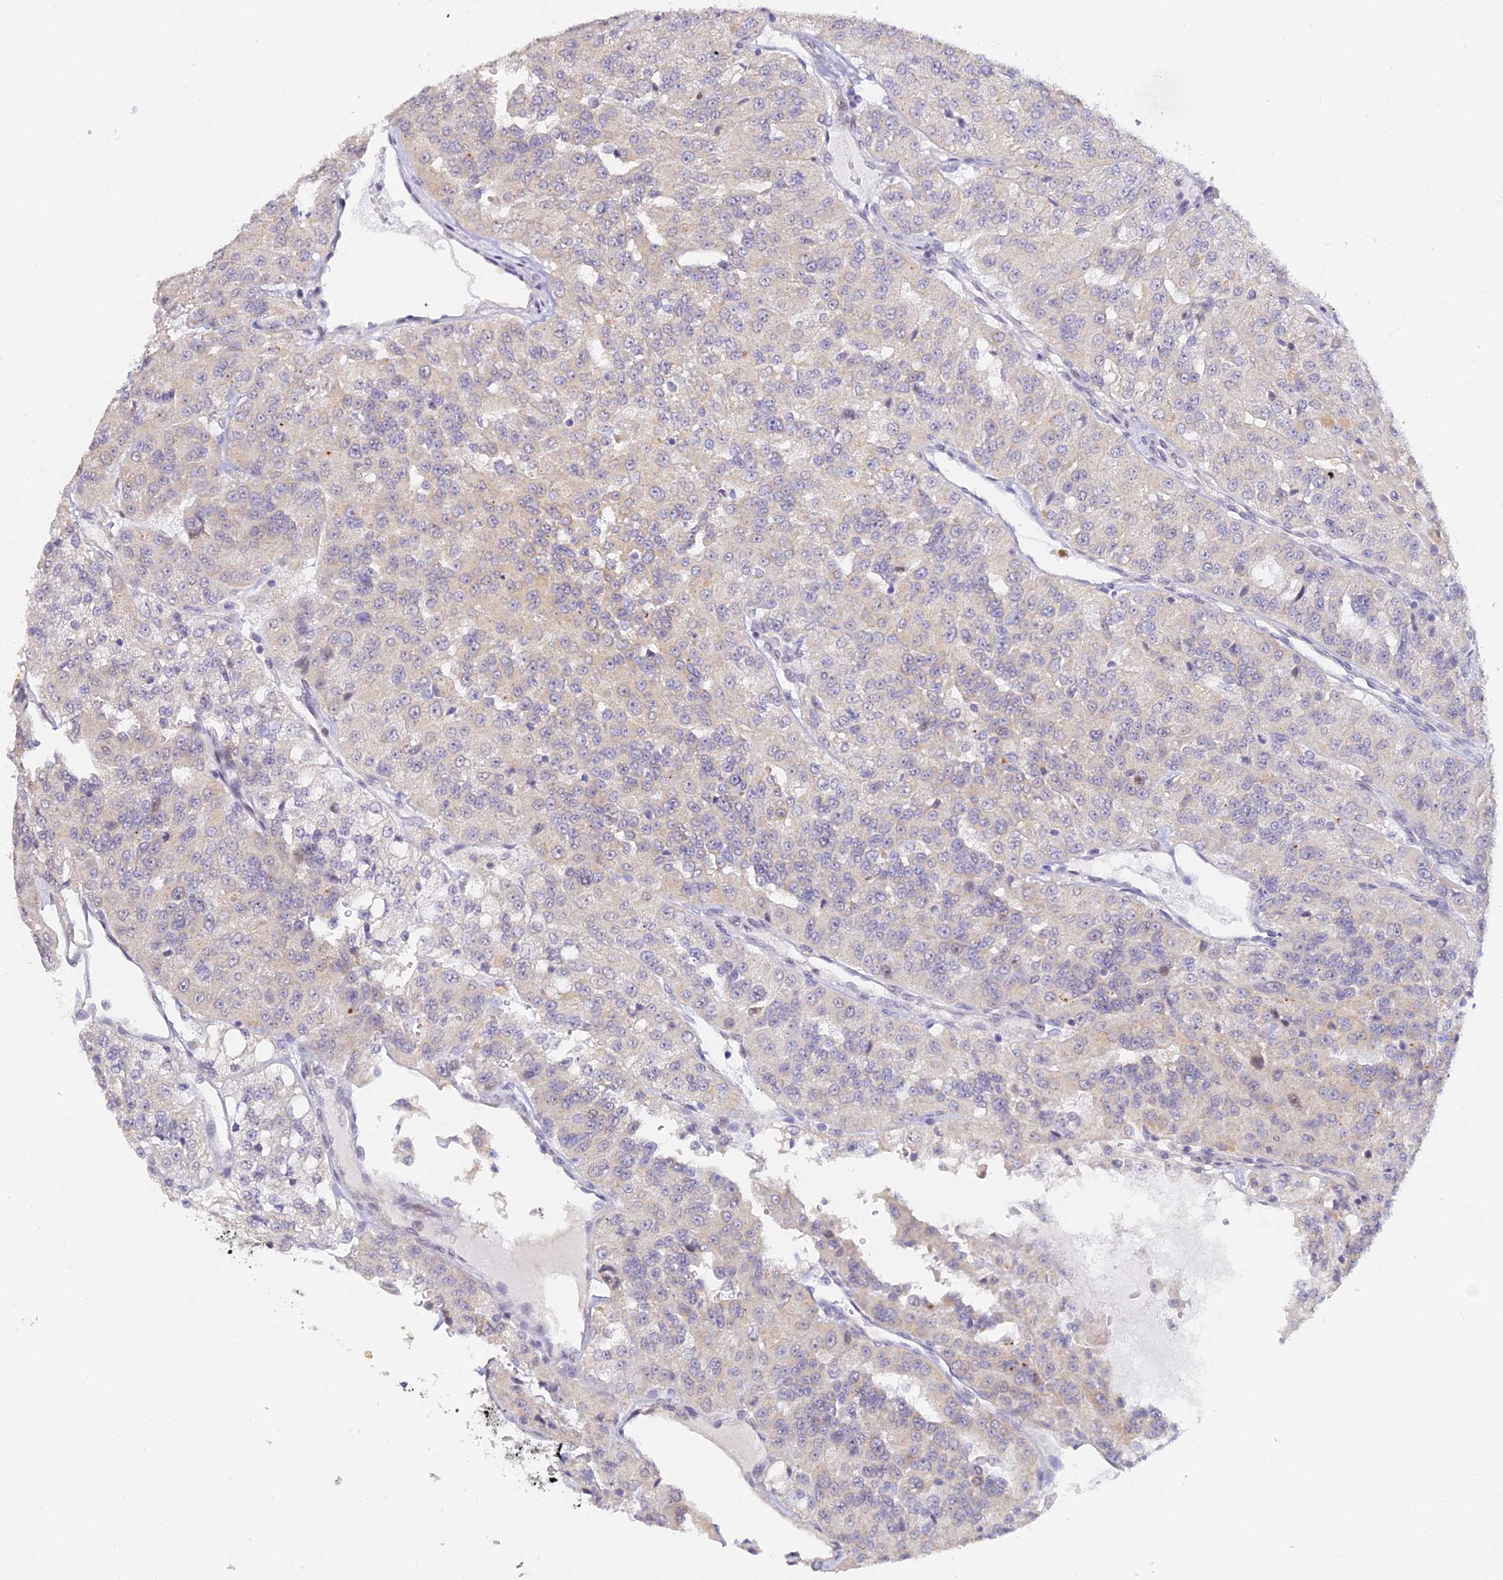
{"staining": {"intensity": "negative", "quantity": "none", "location": "none"}, "tissue": "renal cancer", "cell_type": "Tumor cells", "image_type": "cancer", "snomed": [{"axis": "morphology", "description": "Adenocarcinoma, NOS"}, {"axis": "topography", "description": "Kidney"}], "caption": "This photomicrograph is of renal cancer stained with IHC to label a protein in brown with the nuclei are counter-stained blue. There is no positivity in tumor cells.", "gene": "INKA1", "patient": {"sex": "female", "age": 63}}